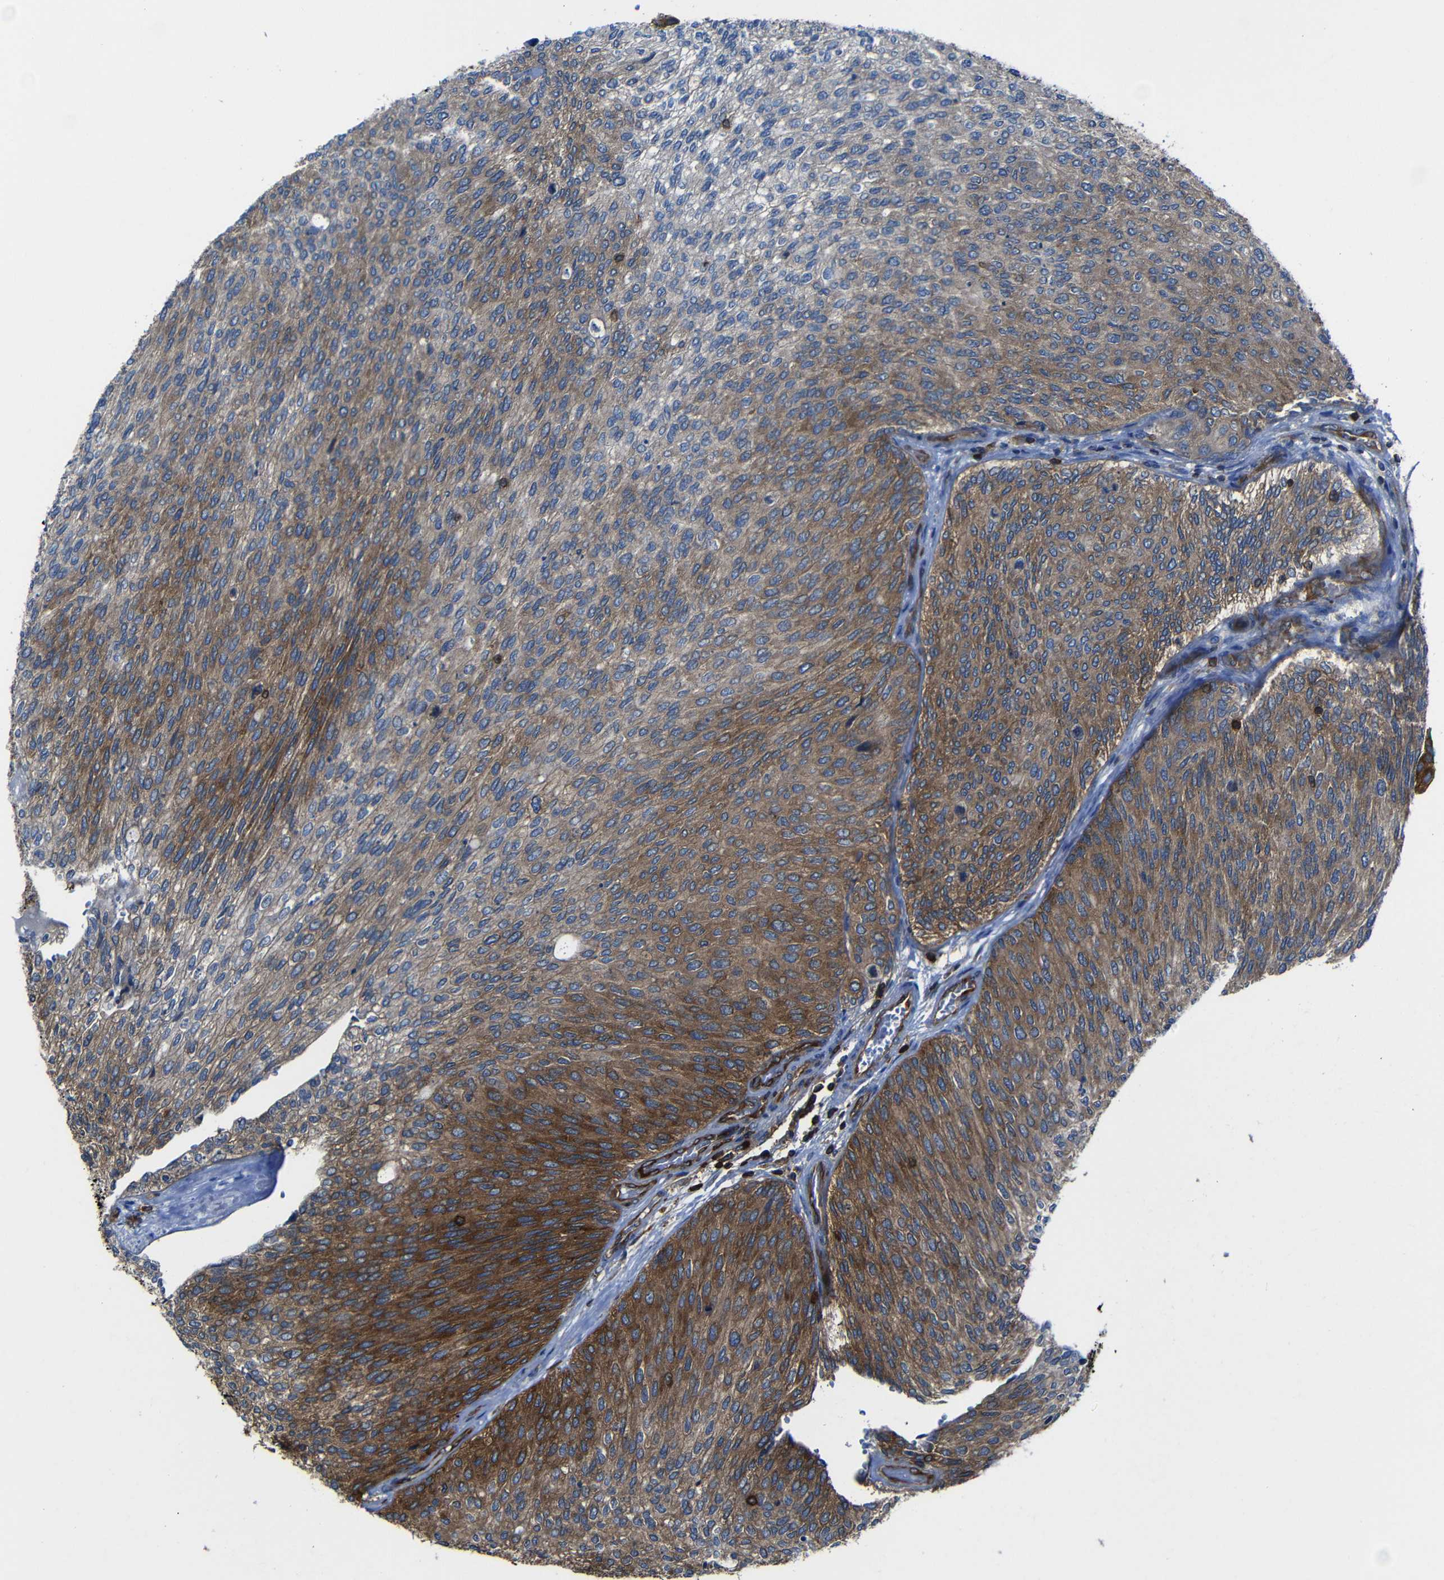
{"staining": {"intensity": "moderate", "quantity": "25%-75%", "location": "cytoplasmic/membranous"}, "tissue": "urothelial cancer", "cell_type": "Tumor cells", "image_type": "cancer", "snomed": [{"axis": "morphology", "description": "Urothelial carcinoma, Low grade"}, {"axis": "topography", "description": "Urinary bladder"}], "caption": "The histopathology image exhibits immunohistochemical staining of low-grade urothelial carcinoma. There is moderate cytoplasmic/membranous positivity is present in about 25%-75% of tumor cells.", "gene": "ARHGEF1", "patient": {"sex": "female", "age": 79}}